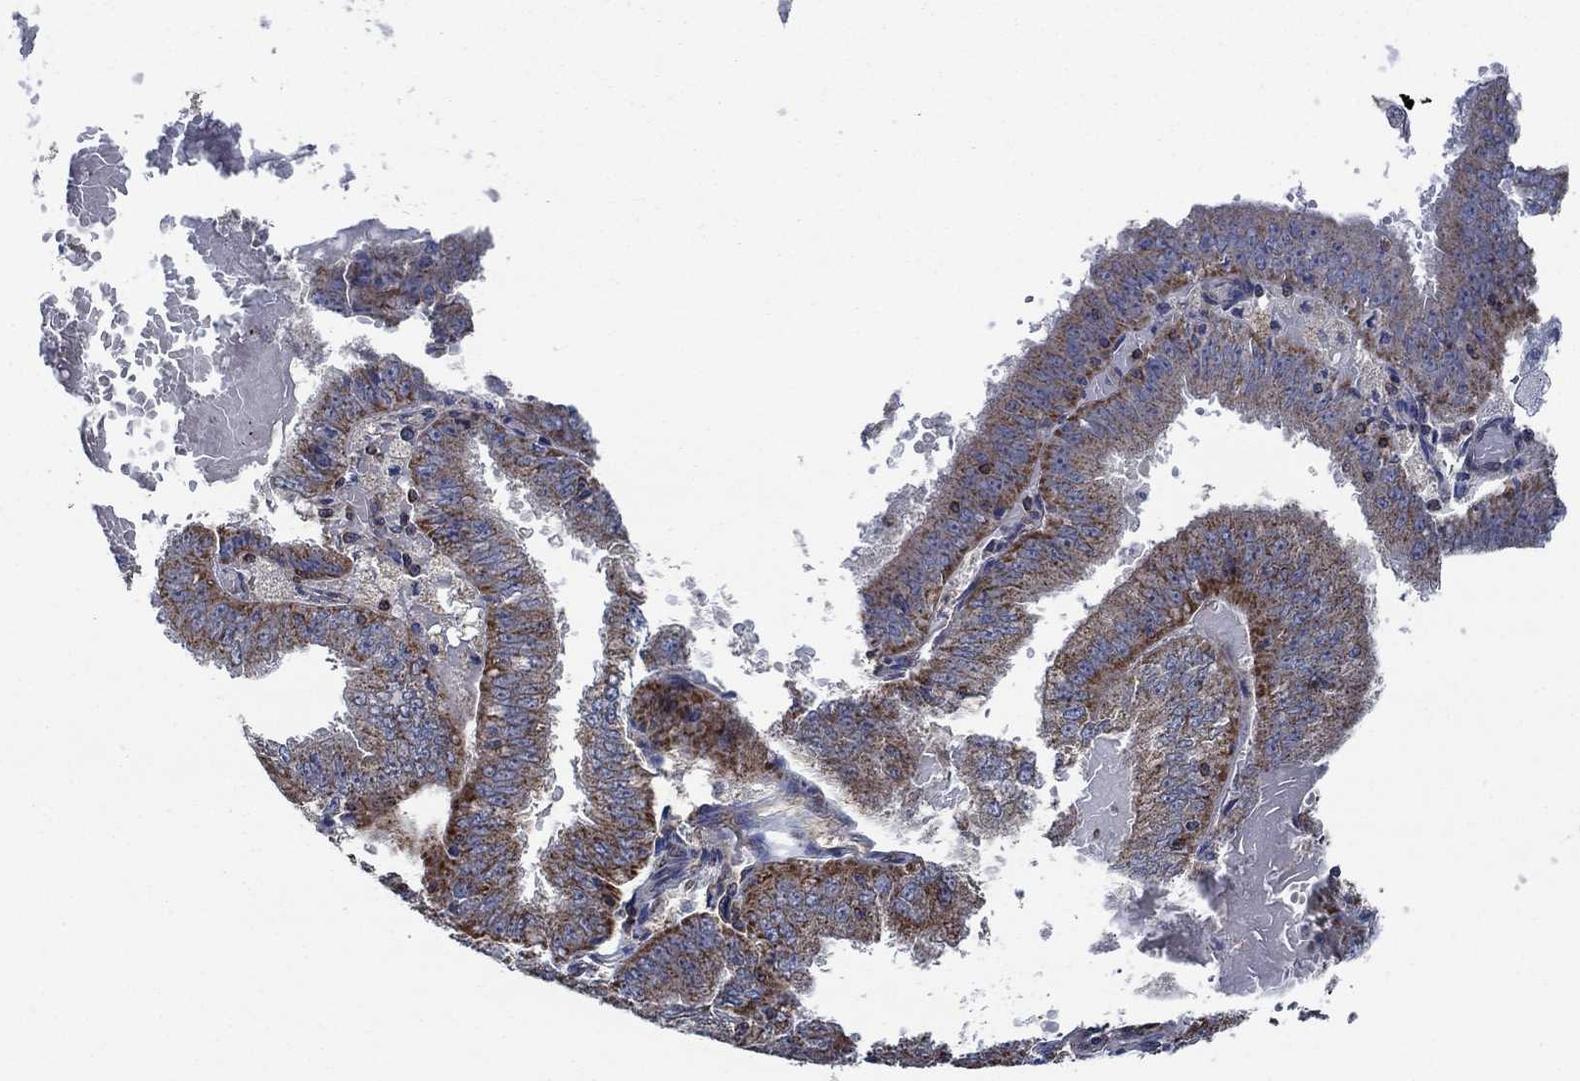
{"staining": {"intensity": "moderate", "quantity": "25%-75%", "location": "cytoplasmic/membranous"}, "tissue": "endometrial cancer", "cell_type": "Tumor cells", "image_type": "cancer", "snomed": [{"axis": "morphology", "description": "Adenocarcinoma, NOS"}, {"axis": "topography", "description": "Endometrium"}], "caption": "Brown immunohistochemical staining in human endometrial adenocarcinoma exhibits moderate cytoplasmic/membranous expression in about 25%-75% of tumor cells. (DAB IHC, brown staining for protein, blue staining for nuclei).", "gene": "STXBP6", "patient": {"sex": "female", "age": 66}}